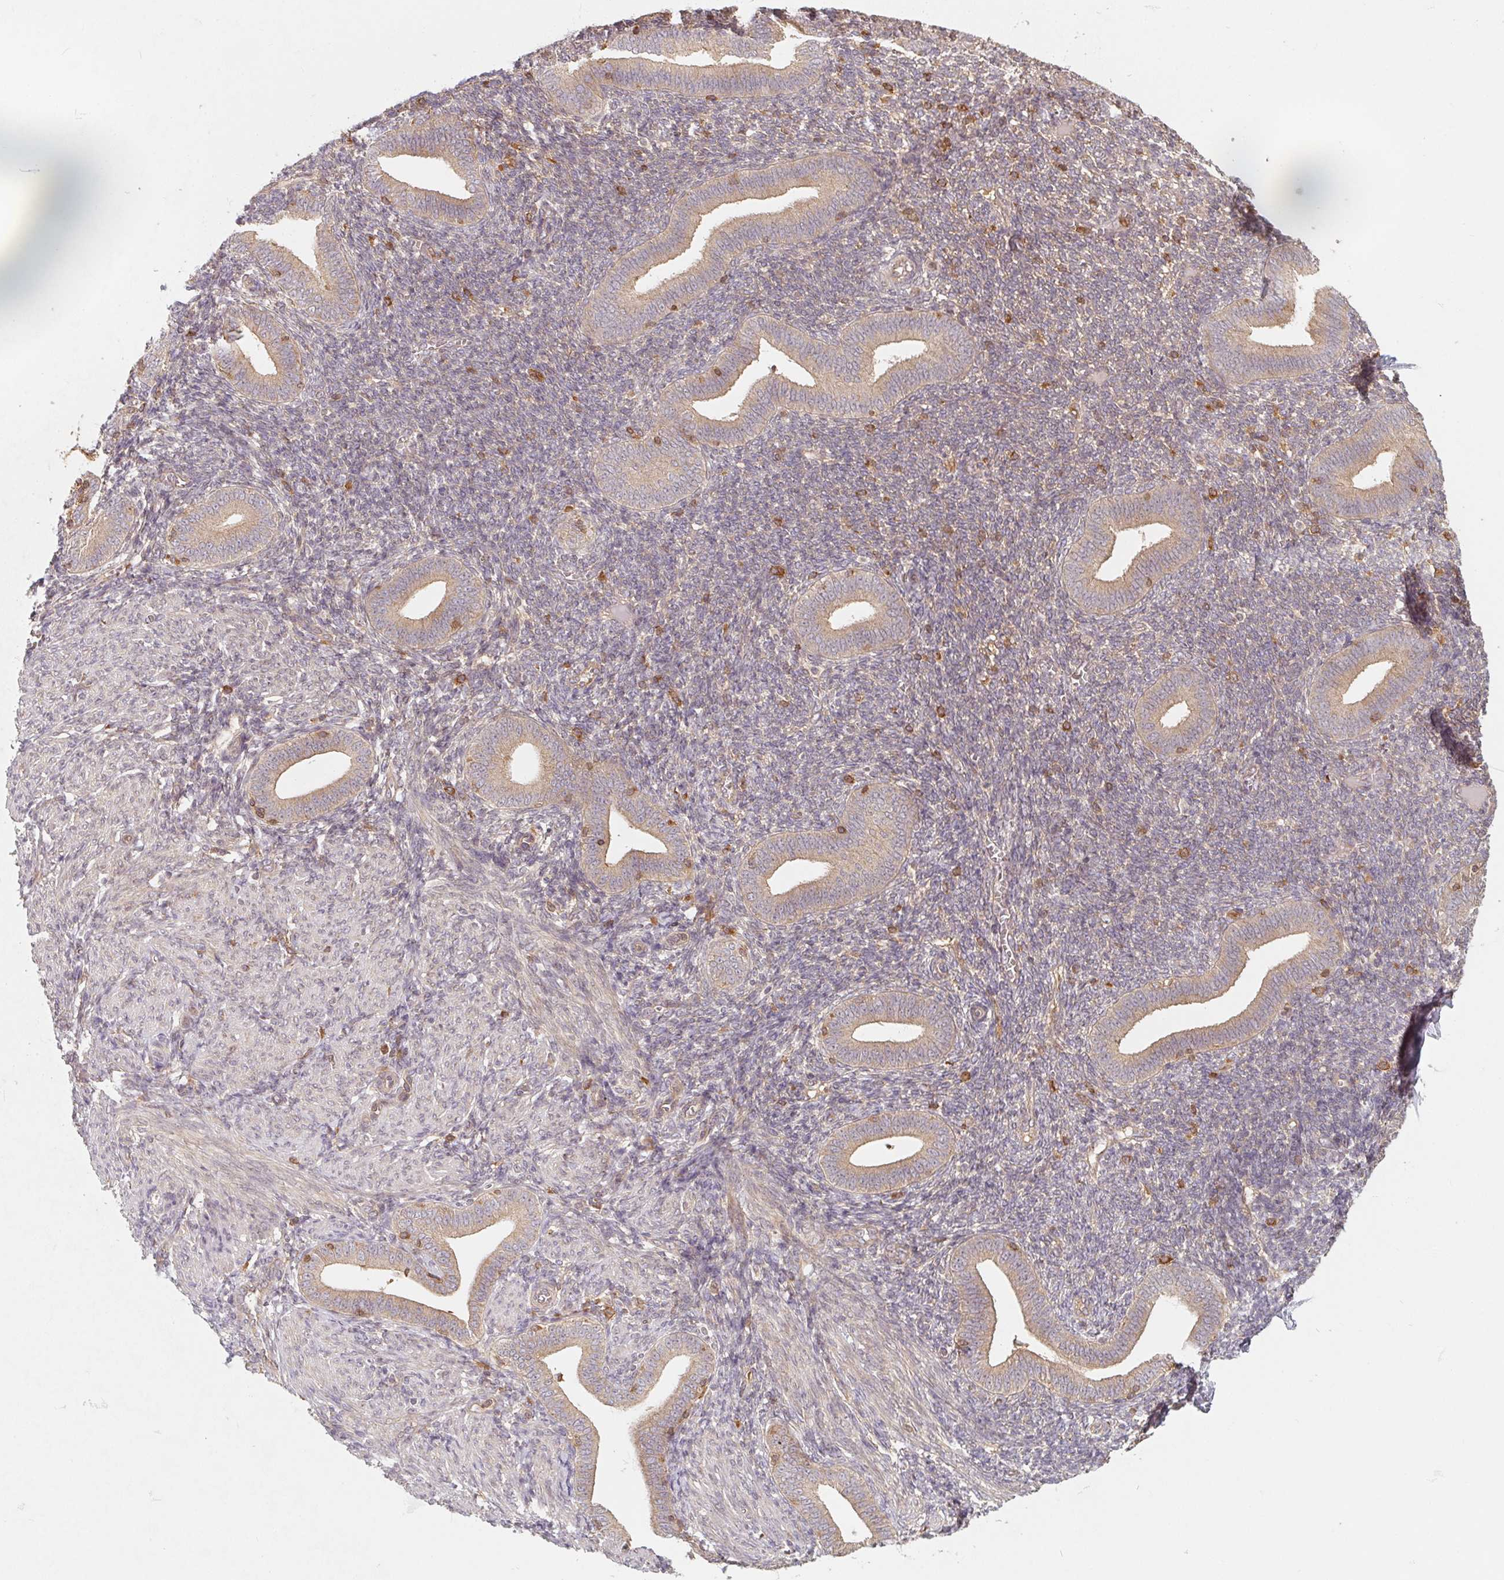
{"staining": {"intensity": "negative", "quantity": "none", "location": "none"}, "tissue": "endometrium", "cell_type": "Cells in endometrial stroma", "image_type": "normal", "snomed": [{"axis": "morphology", "description": "Normal tissue, NOS"}, {"axis": "topography", "description": "Endometrium"}], "caption": "Protein analysis of normal endometrium exhibits no significant expression in cells in endometrial stroma.", "gene": "ANKRD13A", "patient": {"sex": "female", "age": 25}}